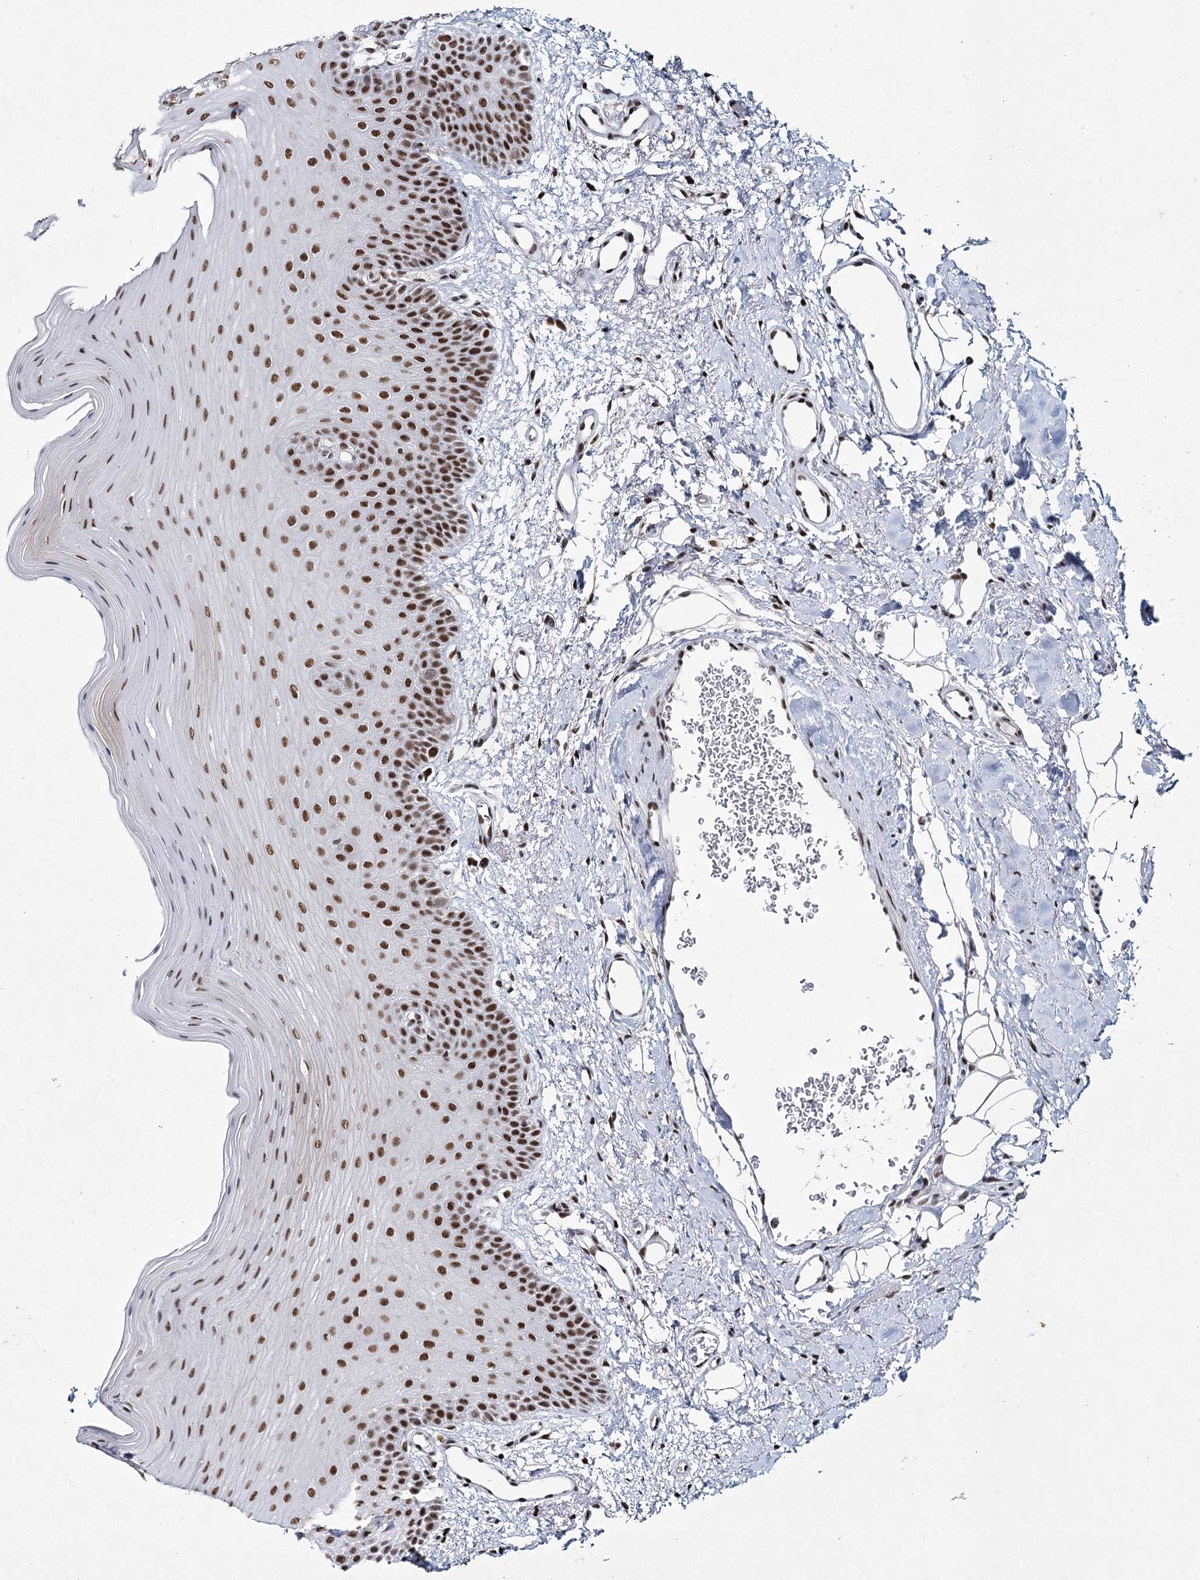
{"staining": {"intensity": "strong", "quantity": ">75%", "location": "nuclear"}, "tissue": "oral mucosa", "cell_type": "Squamous epithelial cells", "image_type": "normal", "snomed": [{"axis": "morphology", "description": "Normal tissue, NOS"}, {"axis": "topography", "description": "Oral tissue"}], "caption": "Benign oral mucosa demonstrates strong nuclear positivity in approximately >75% of squamous epithelial cells, visualized by immunohistochemistry. The protein is stained brown, and the nuclei are stained in blue (DAB (3,3'-diaminobenzidine) IHC with brightfield microscopy, high magnification).", "gene": "SCAF8", "patient": {"sex": "male", "age": 68}}